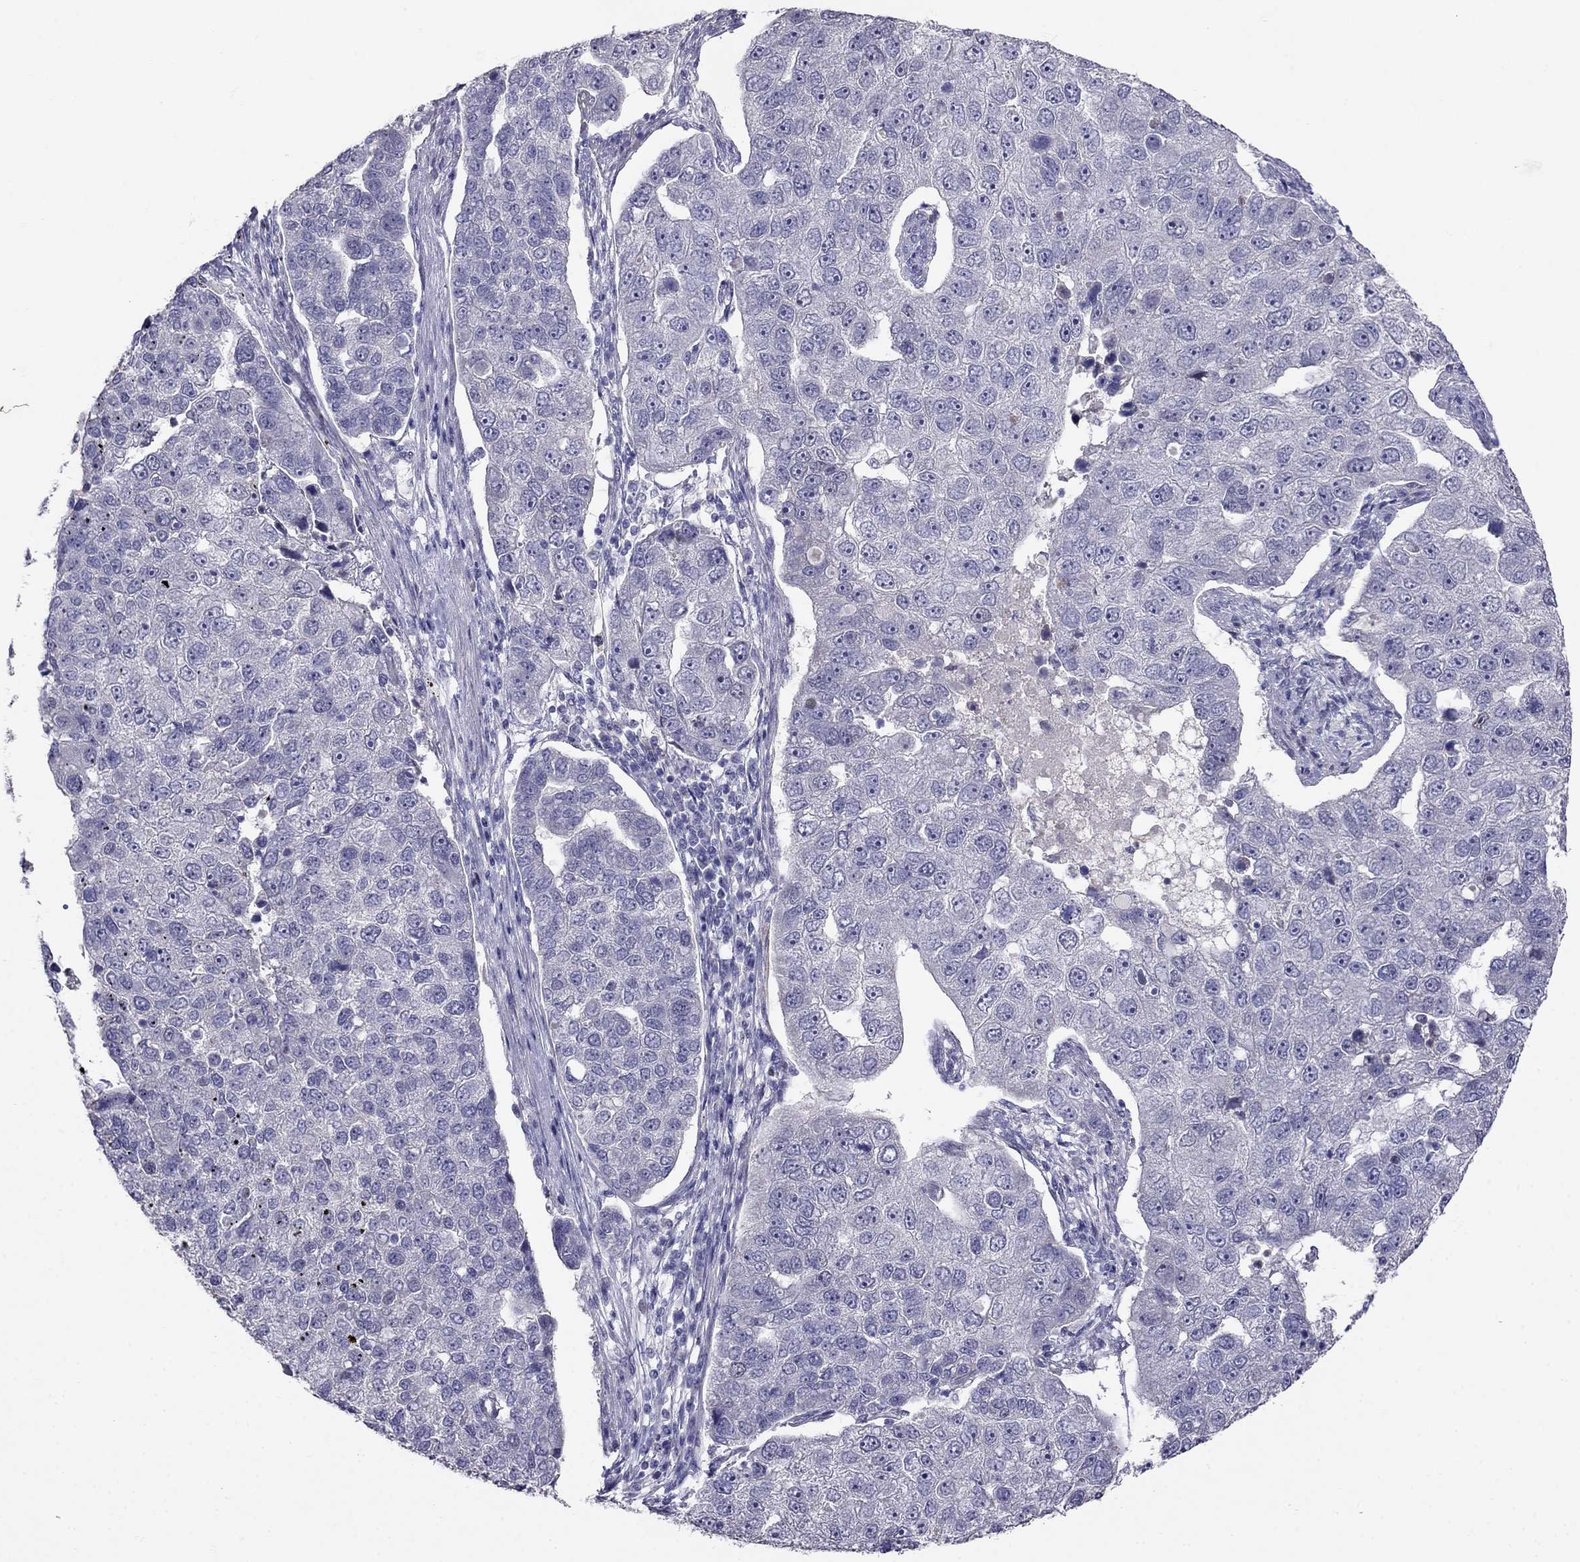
{"staining": {"intensity": "negative", "quantity": "none", "location": "none"}, "tissue": "pancreatic cancer", "cell_type": "Tumor cells", "image_type": "cancer", "snomed": [{"axis": "morphology", "description": "Adenocarcinoma, NOS"}, {"axis": "topography", "description": "Pancreas"}], "caption": "Immunohistochemistry (IHC) of pancreatic cancer reveals no positivity in tumor cells.", "gene": "LRRC39", "patient": {"sex": "female", "age": 61}}